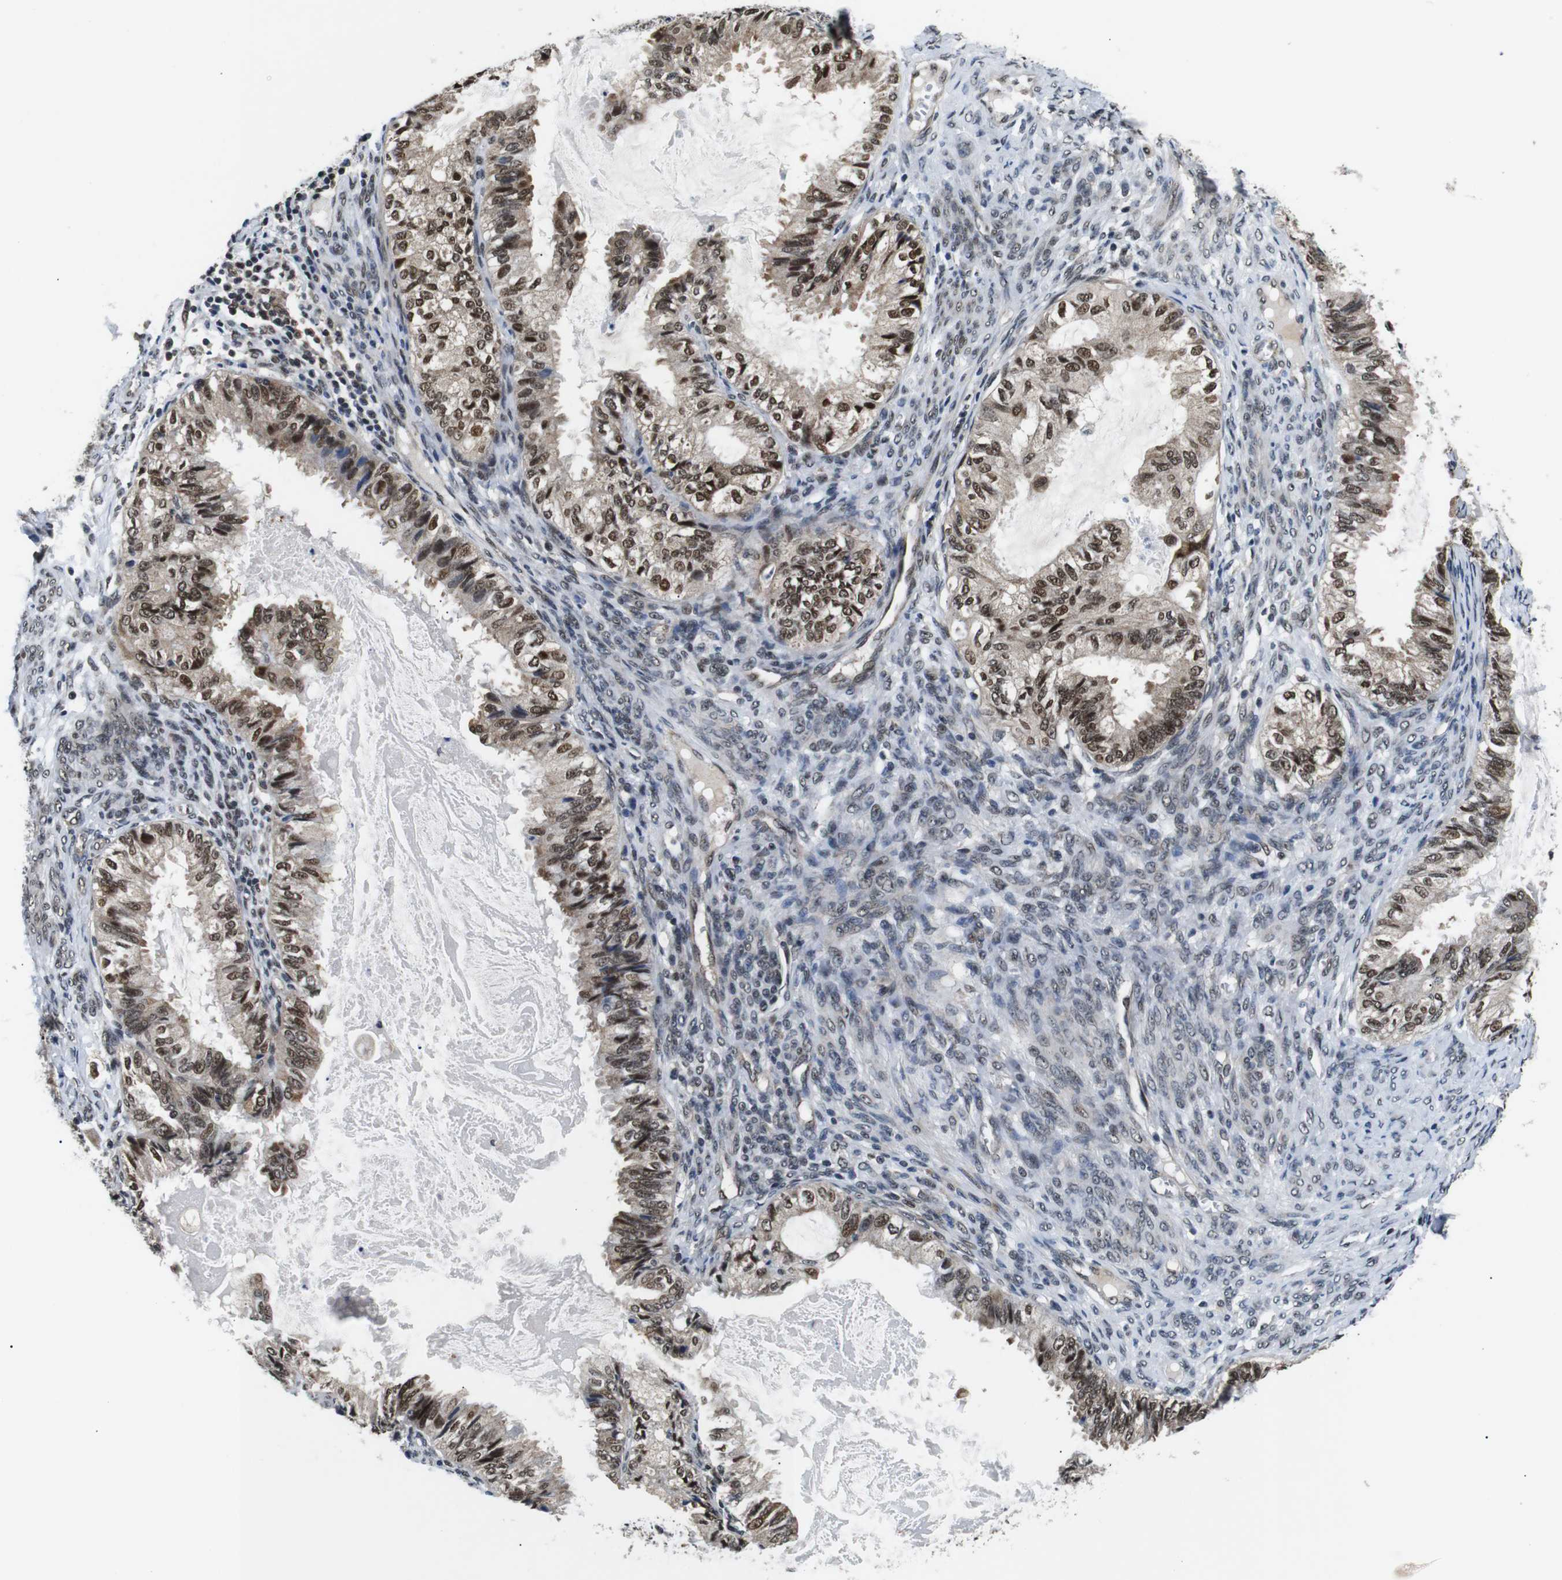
{"staining": {"intensity": "strong", "quantity": ">75%", "location": "cytoplasmic/membranous,nuclear"}, "tissue": "cervical cancer", "cell_type": "Tumor cells", "image_type": "cancer", "snomed": [{"axis": "morphology", "description": "Normal tissue, NOS"}, {"axis": "morphology", "description": "Adenocarcinoma, NOS"}, {"axis": "topography", "description": "Cervix"}, {"axis": "topography", "description": "Endometrium"}], "caption": "Immunohistochemistry (IHC) staining of cervical cancer, which displays high levels of strong cytoplasmic/membranous and nuclear staining in about >75% of tumor cells indicating strong cytoplasmic/membranous and nuclear protein expression. The staining was performed using DAB (brown) for protein detection and nuclei were counterstained in hematoxylin (blue).", "gene": "SKP1", "patient": {"sex": "female", "age": 86}}